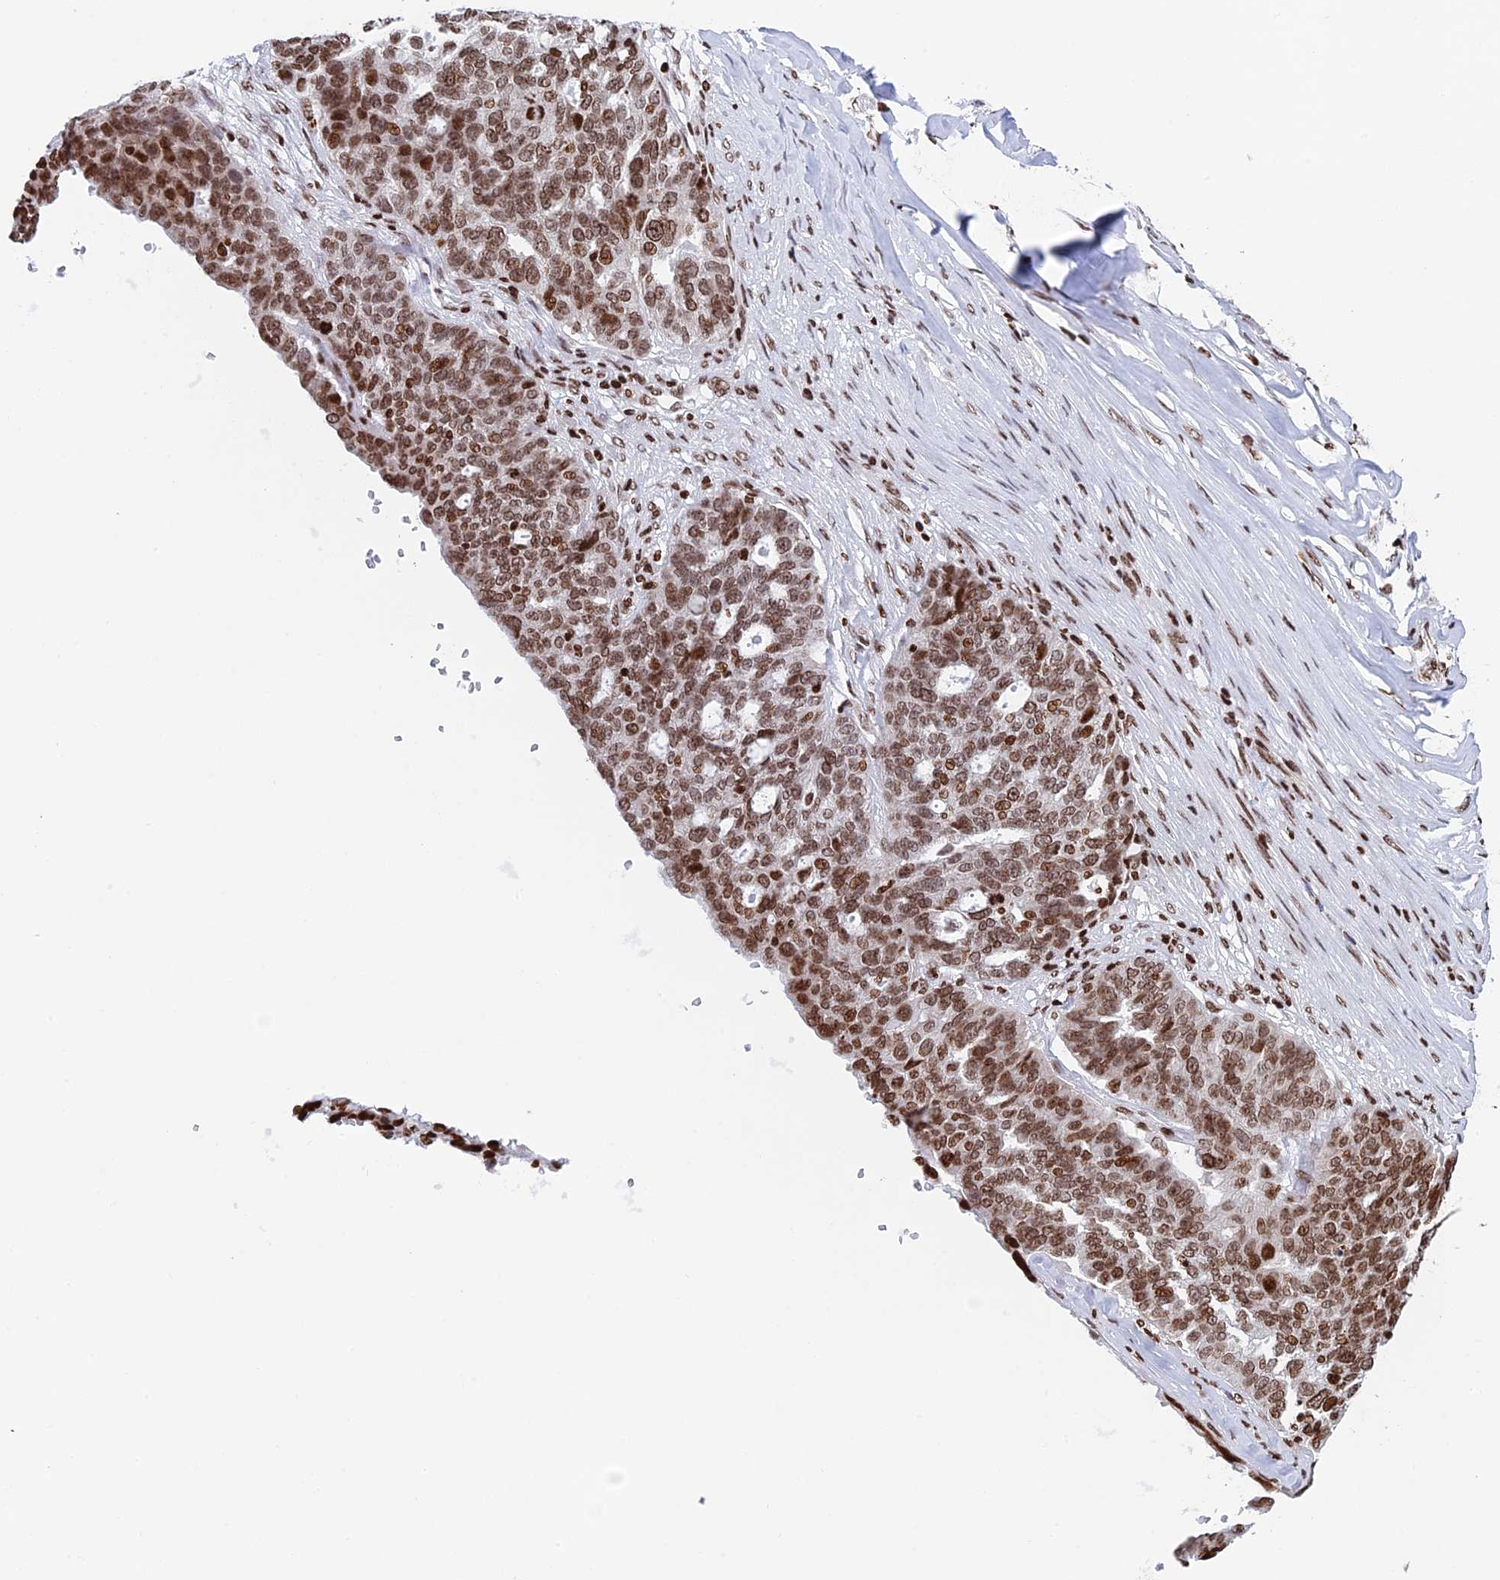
{"staining": {"intensity": "moderate", "quantity": ">75%", "location": "nuclear"}, "tissue": "ovarian cancer", "cell_type": "Tumor cells", "image_type": "cancer", "snomed": [{"axis": "morphology", "description": "Cystadenocarcinoma, serous, NOS"}, {"axis": "topography", "description": "Ovary"}], "caption": "This is a micrograph of immunohistochemistry (IHC) staining of ovarian serous cystadenocarcinoma, which shows moderate positivity in the nuclear of tumor cells.", "gene": "RPAP1", "patient": {"sex": "female", "age": 59}}